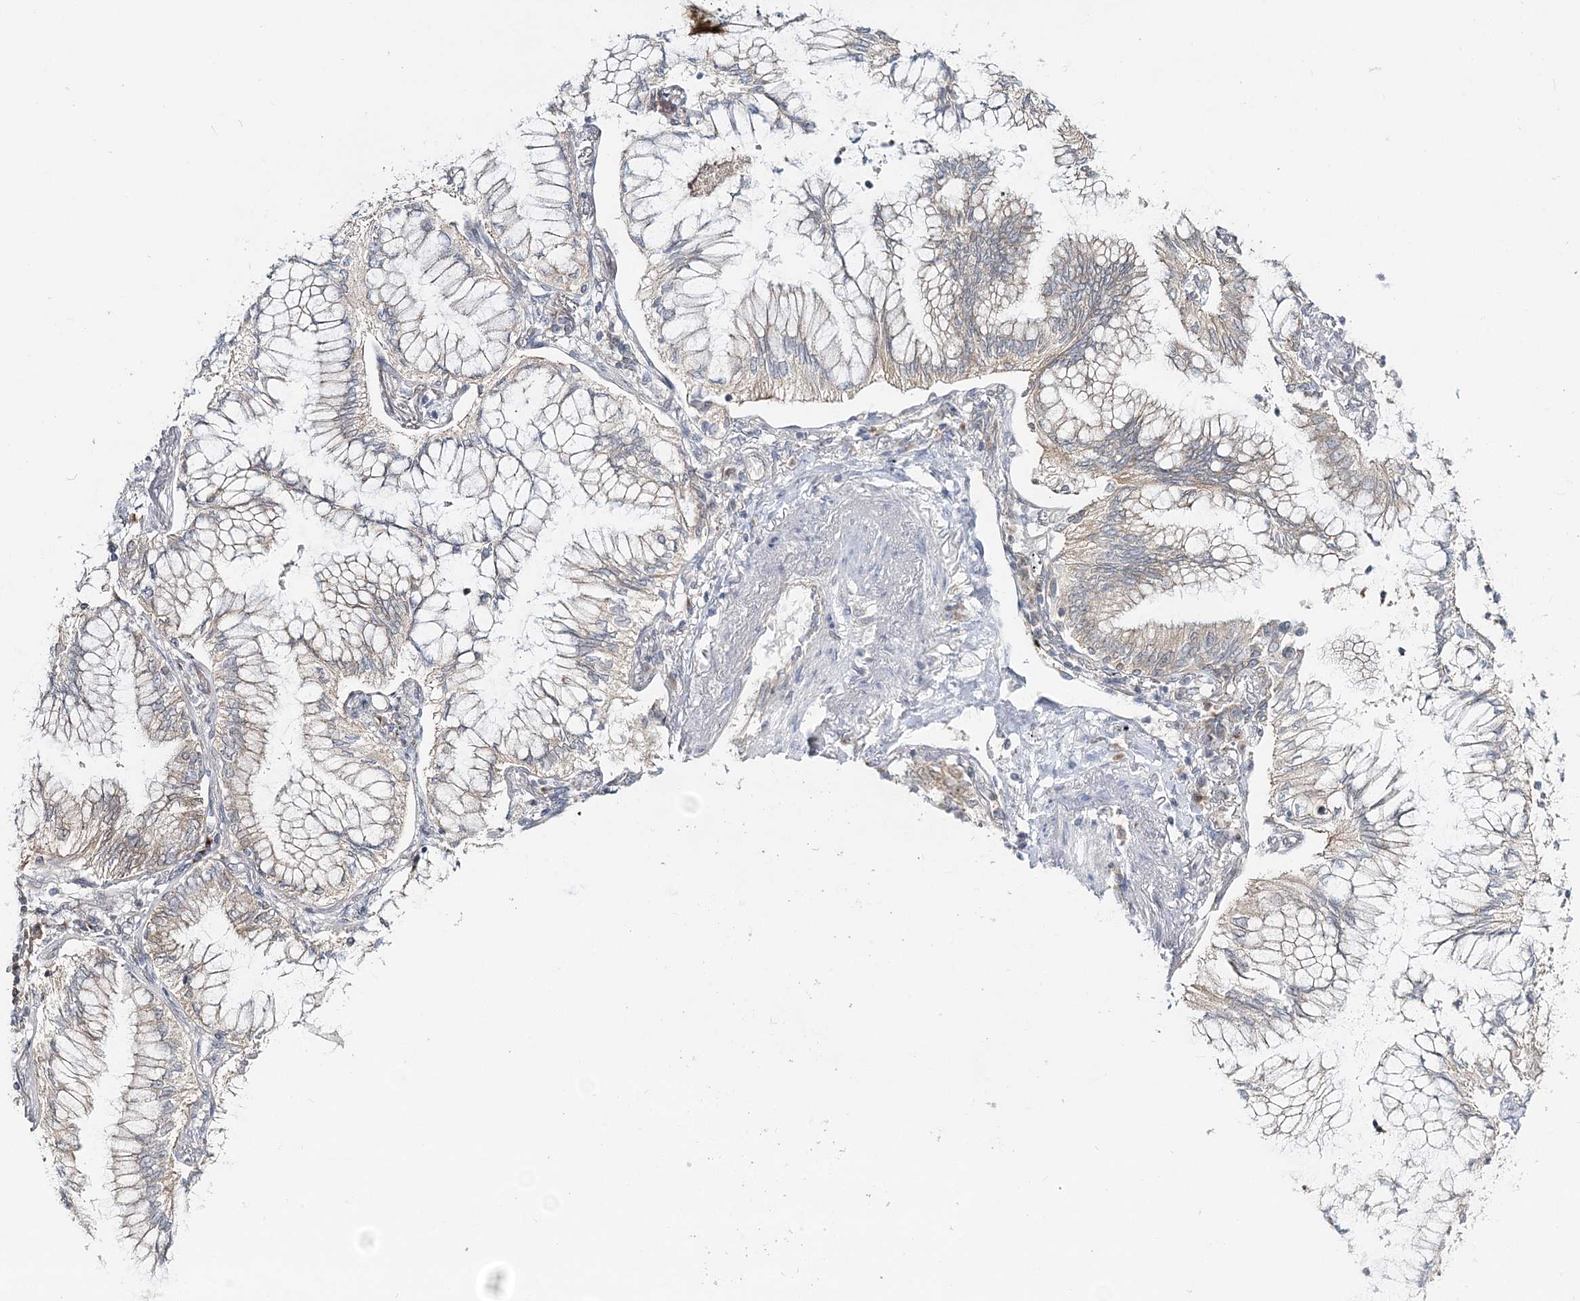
{"staining": {"intensity": "weak", "quantity": "25%-75%", "location": "cytoplasmic/membranous,nuclear"}, "tissue": "lung cancer", "cell_type": "Tumor cells", "image_type": "cancer", "snomed": [{"axis": "morphology", "description": "Adenocarcinoma, NOS"}, {"axis": "topography", "description": "Lung"}], "caption": "Immunohistochemical staining of adenocarcinoma (lung) reveals low levels of weak cytoplasmic/membranous and nuclear protein positivity in about 25%-75% of tumor cells. Nuclei are stained in blue.", "gene": "ZFAND6", "patient": {"sex": "female", "age": 70}}